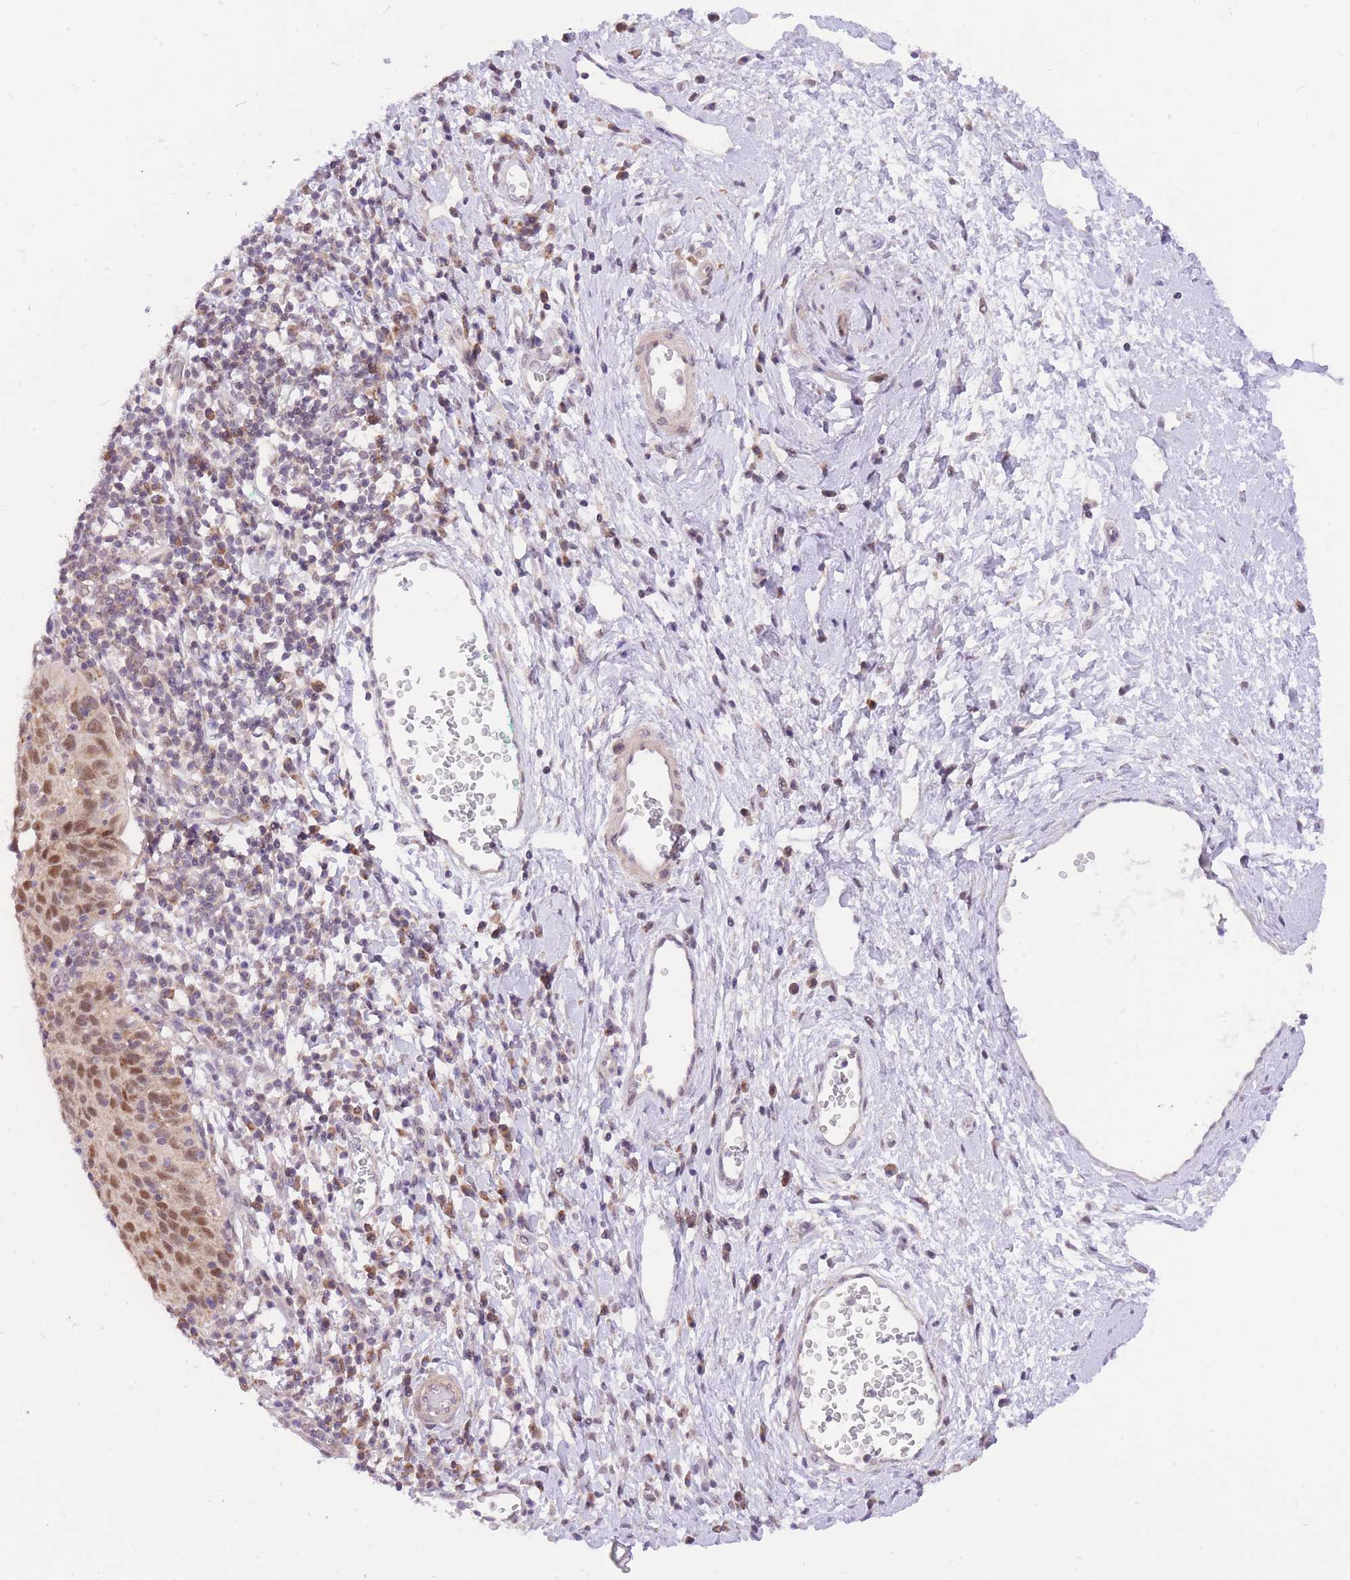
{"staining": {"intensity": "moderate", "quantity": ">75%", "location": "nuclear"}, "tissue": "cervical cancer", "cell_type": "Tumor cells", "image_type": "cancer", "snomed": [{"axis": "morphology", "description": "Squamous cell carcinoma, NOS"}, {"axis": "topography", "description": "Cervix"}], "caption": "Immunohistochemical staining of human cervical cancer (squamous cell carcinoma) exhibits medium levels of moderate nuclear expression in about >75% of tumor cells.", "gene": "MINDY2", "patient": {"sex": "female", "age": 30}}